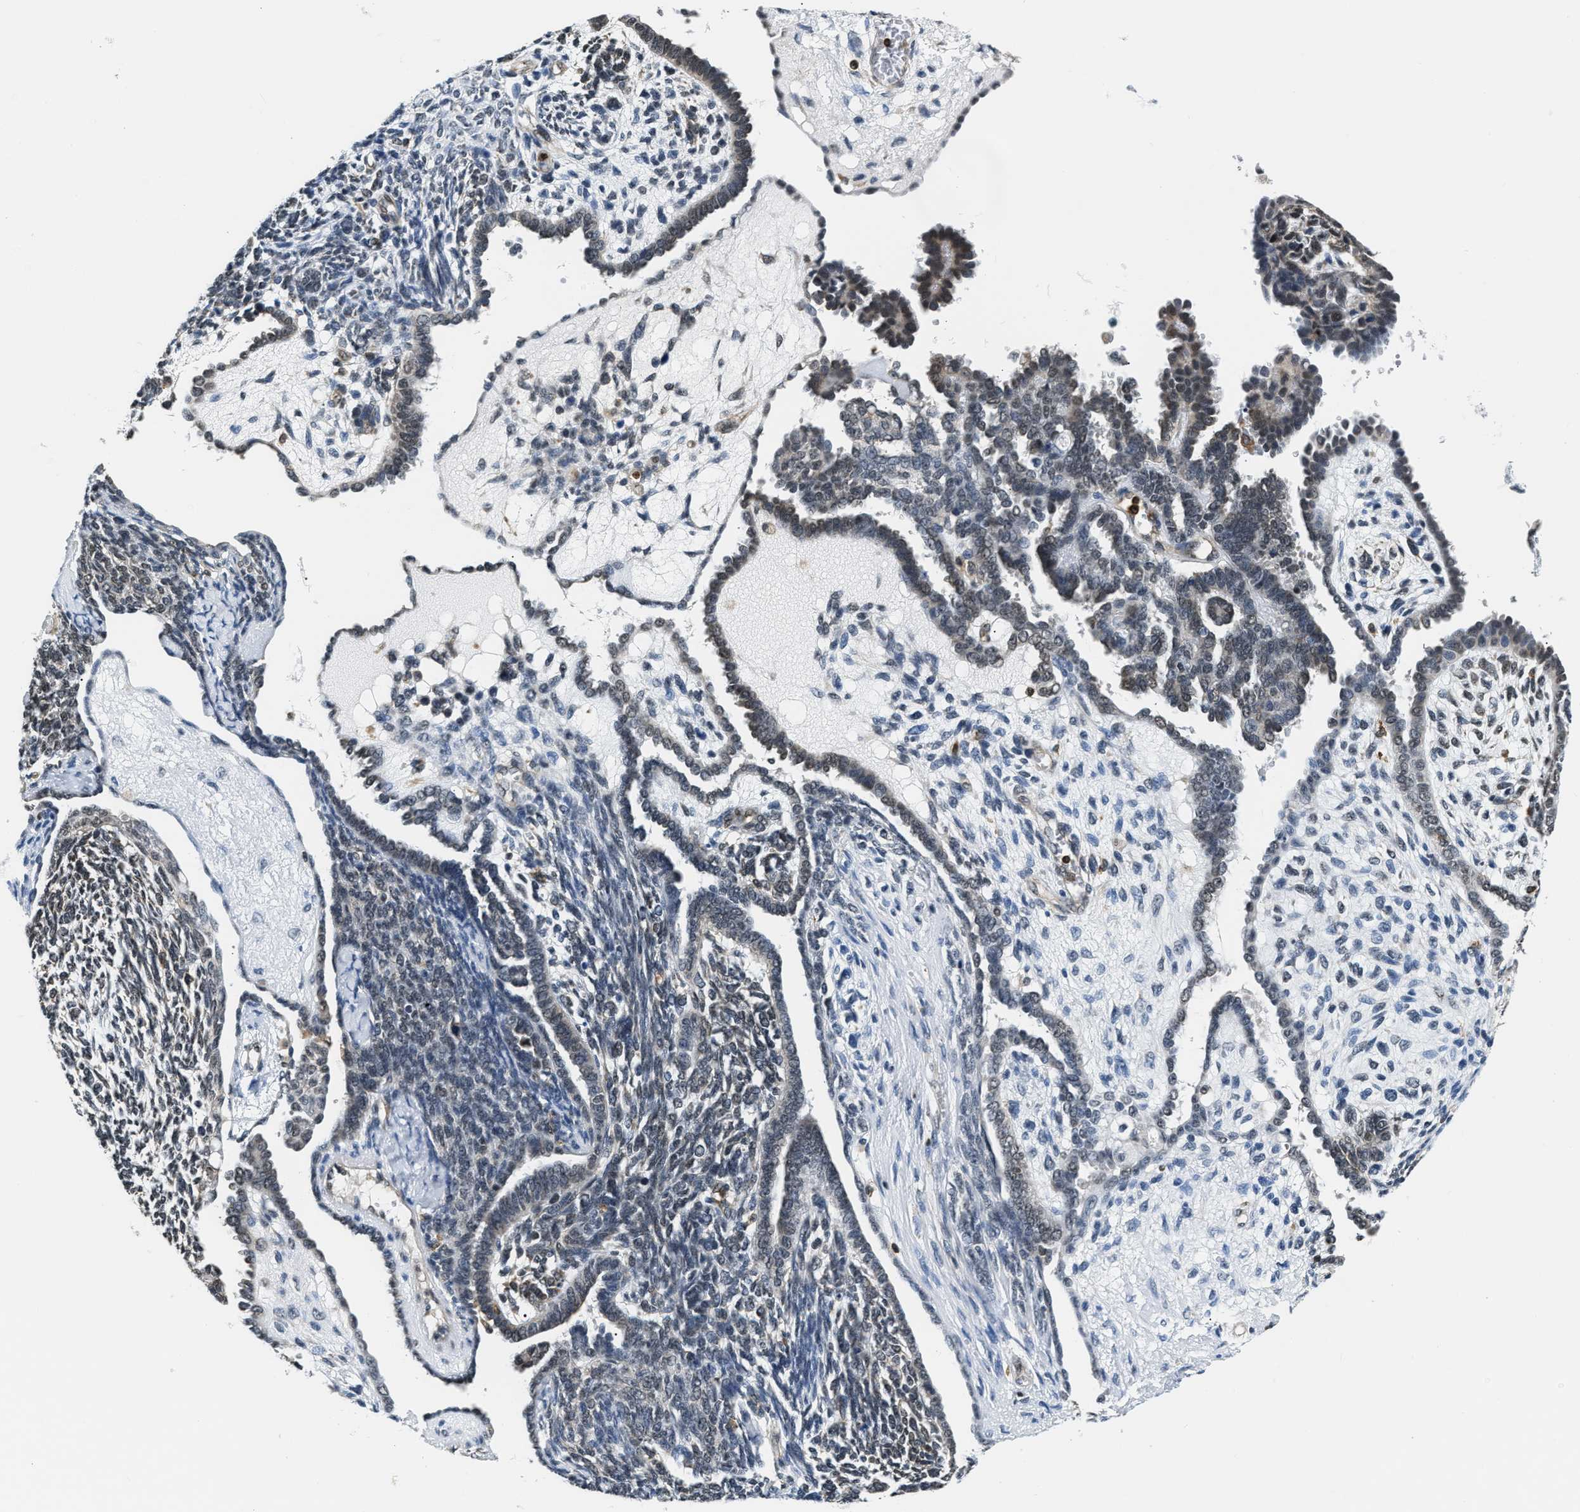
{"staining": {"intensity": "weak", "quantity": "<25%", "location": "nuclear"}, "tissue": "endometrial cancer", "cell_type": "Tumor cells", "image_type": "cancer", "snomed": [{"axis": "morphology", "description": "Neoplasm, malignant, NOS"}, {"axis": "topography", "description": "Endometrium"}], "caption": "The immunohistochemistry (IHC) photomicrograph has no significant expression in tumor cells of malignant neoplasm (endometrial) tissue. (Immunohistochemistry, brightfield microscopy, high magnification).", "gene": "STK10", "patient": {"sex": "female", "age": 74}}